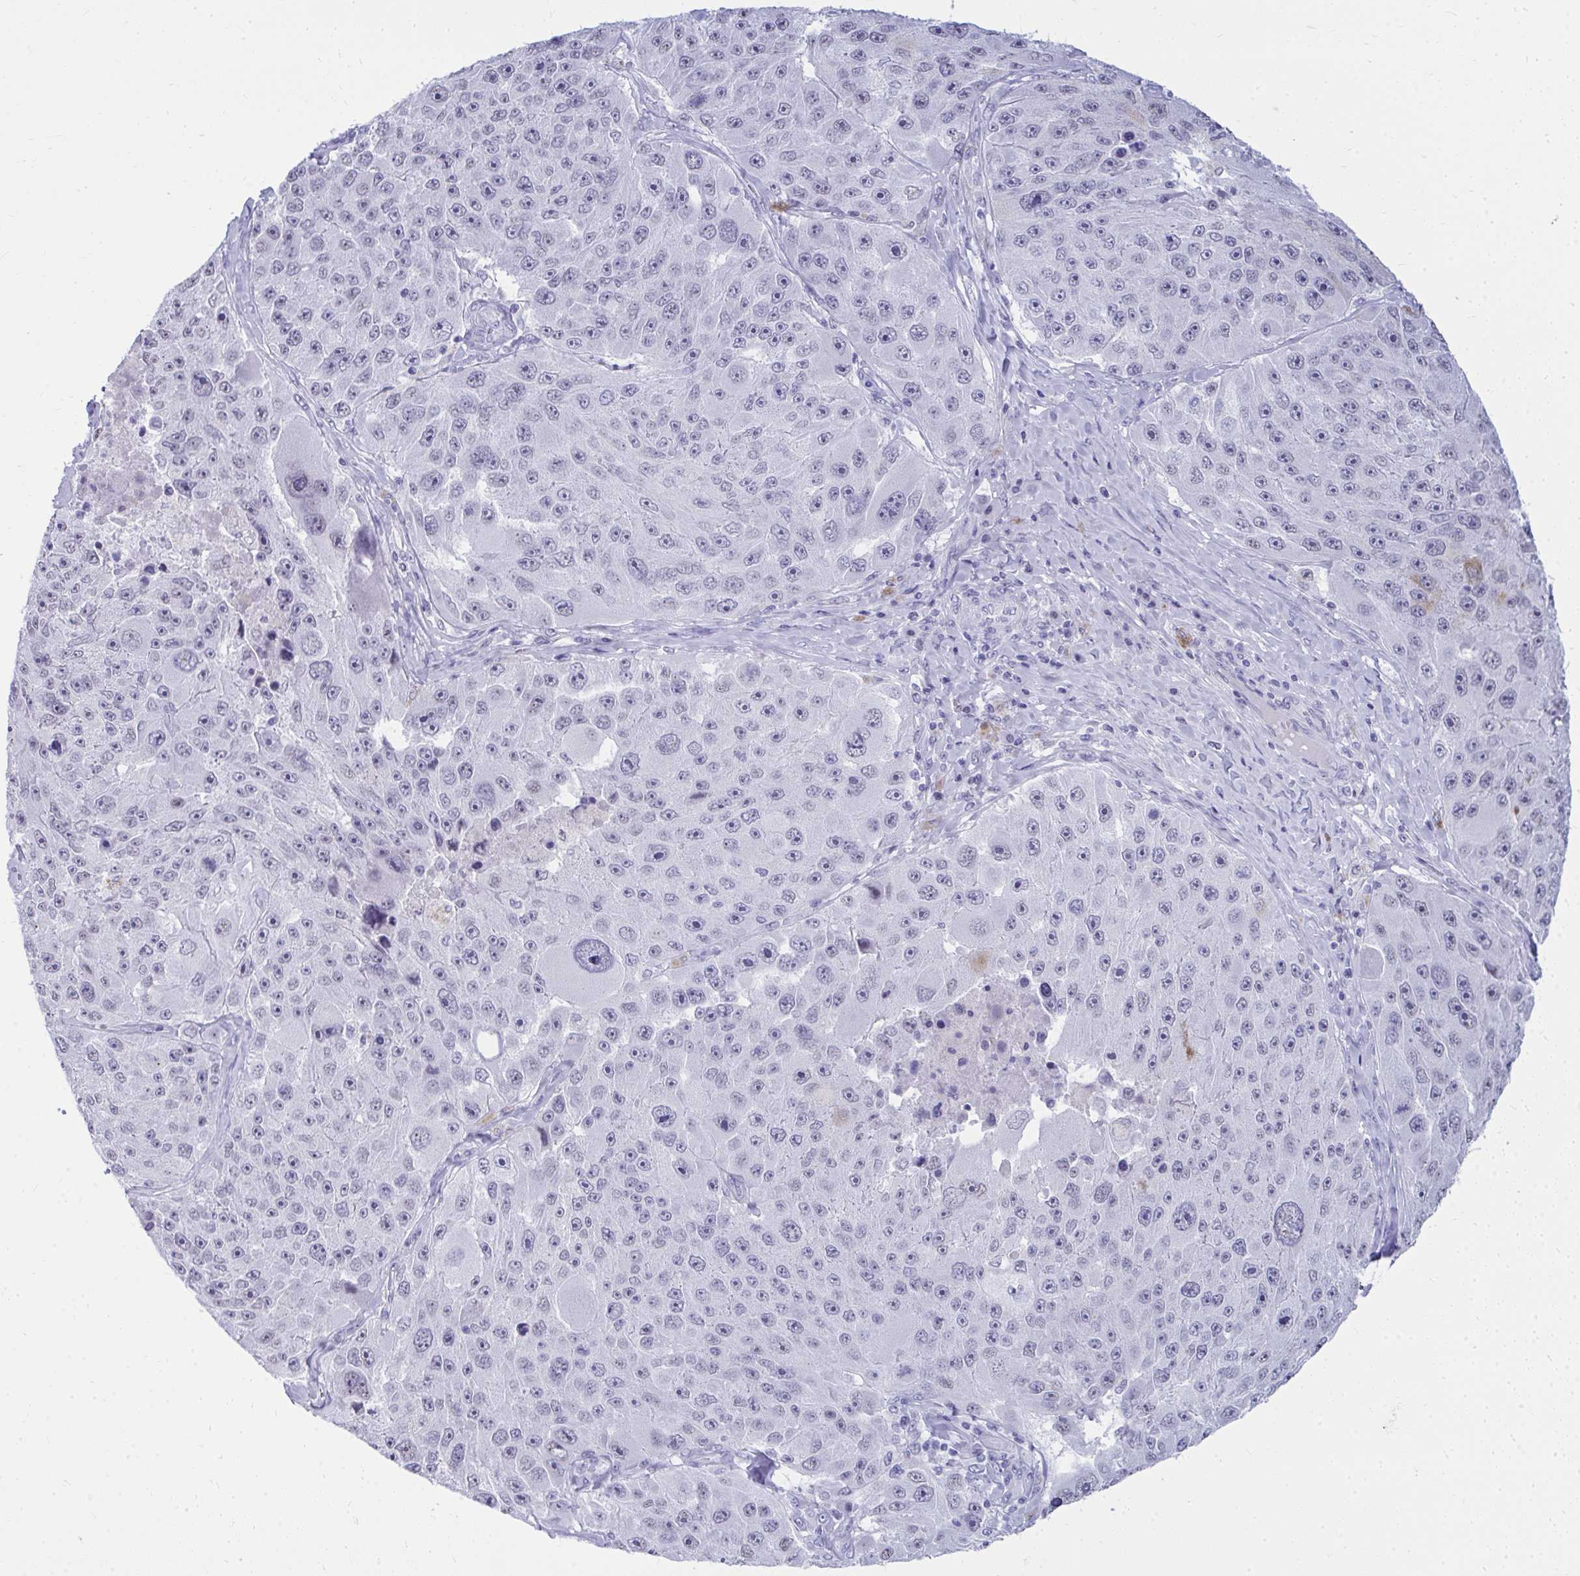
{"staining": {"intensity": "negative", "quantity": "none", "location": "none"}, "tissue": "melanoma", "cell_type": "Tumor cells", "image_type": "cancer", "snomed": [{"axis": "morphology", "description": "Malignant melanoma, Metastatic site"}, {"axis": "topography", "description": "Lymph node"}], "caption": "A high-resolution photomicrograph shows immunohistochemistry staining of melanoma, which demonstrates no significant positivity in tumor cells.", "gene": "OR5F1", "patient": {"sex": "male", "age": 62}}